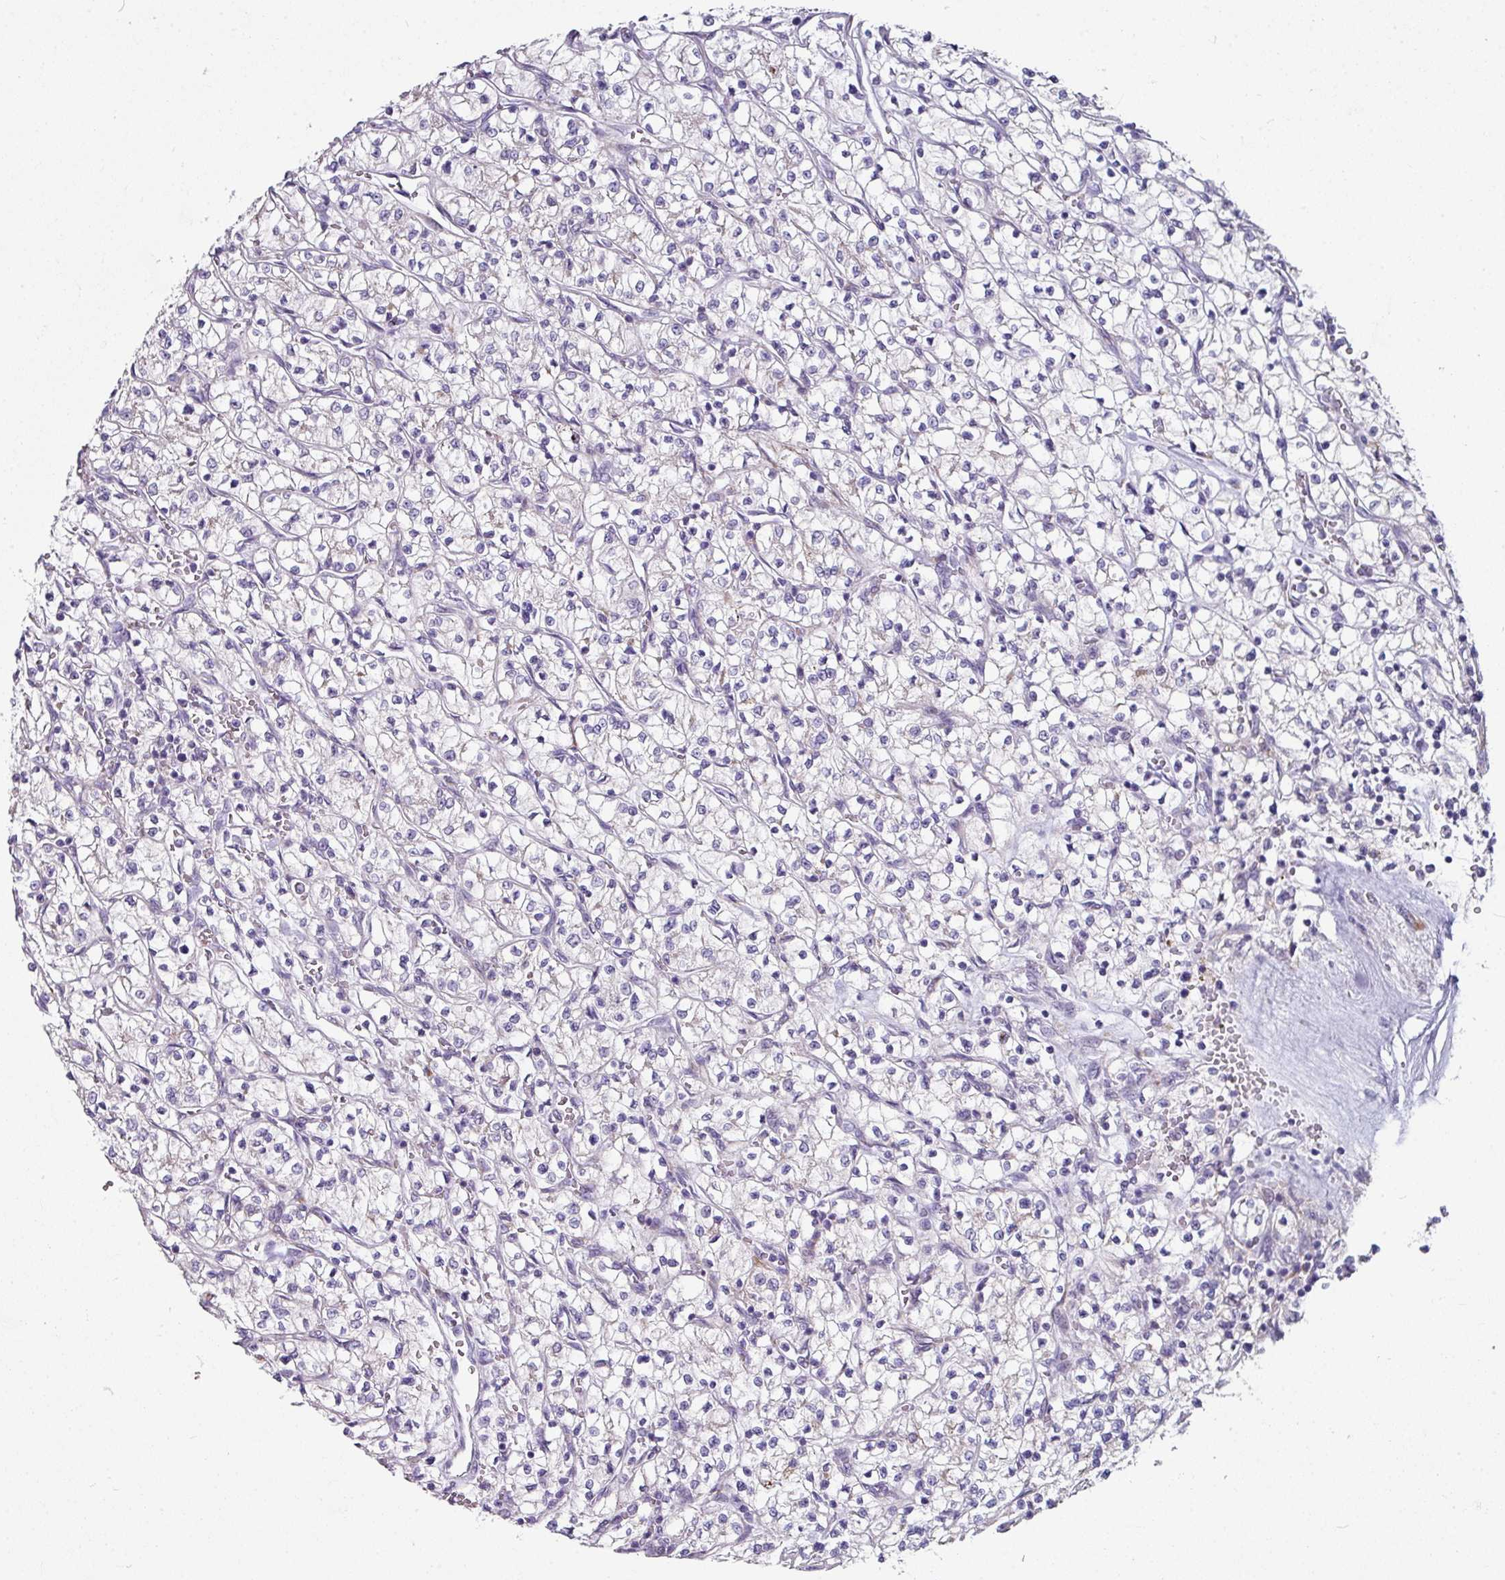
{"staining": {"intensity": "negative", "quantity": "none", "location": "none"}, "tissue": "renal cancer", "cell_type": "Tumor cells", "image_type": "cancer", "snomed": [{"axis": "morphology", "description": "Adenocarcinoma, NOS"}, {"axis": "topography", "description": "Kidney"}], "caption": "Human renal cancer (adenocarcinoma) stained for a protein using IHC shows no staining in tumor cells.", "gene": "BMS1", "patient": {"sex": "female", "age": 64}}